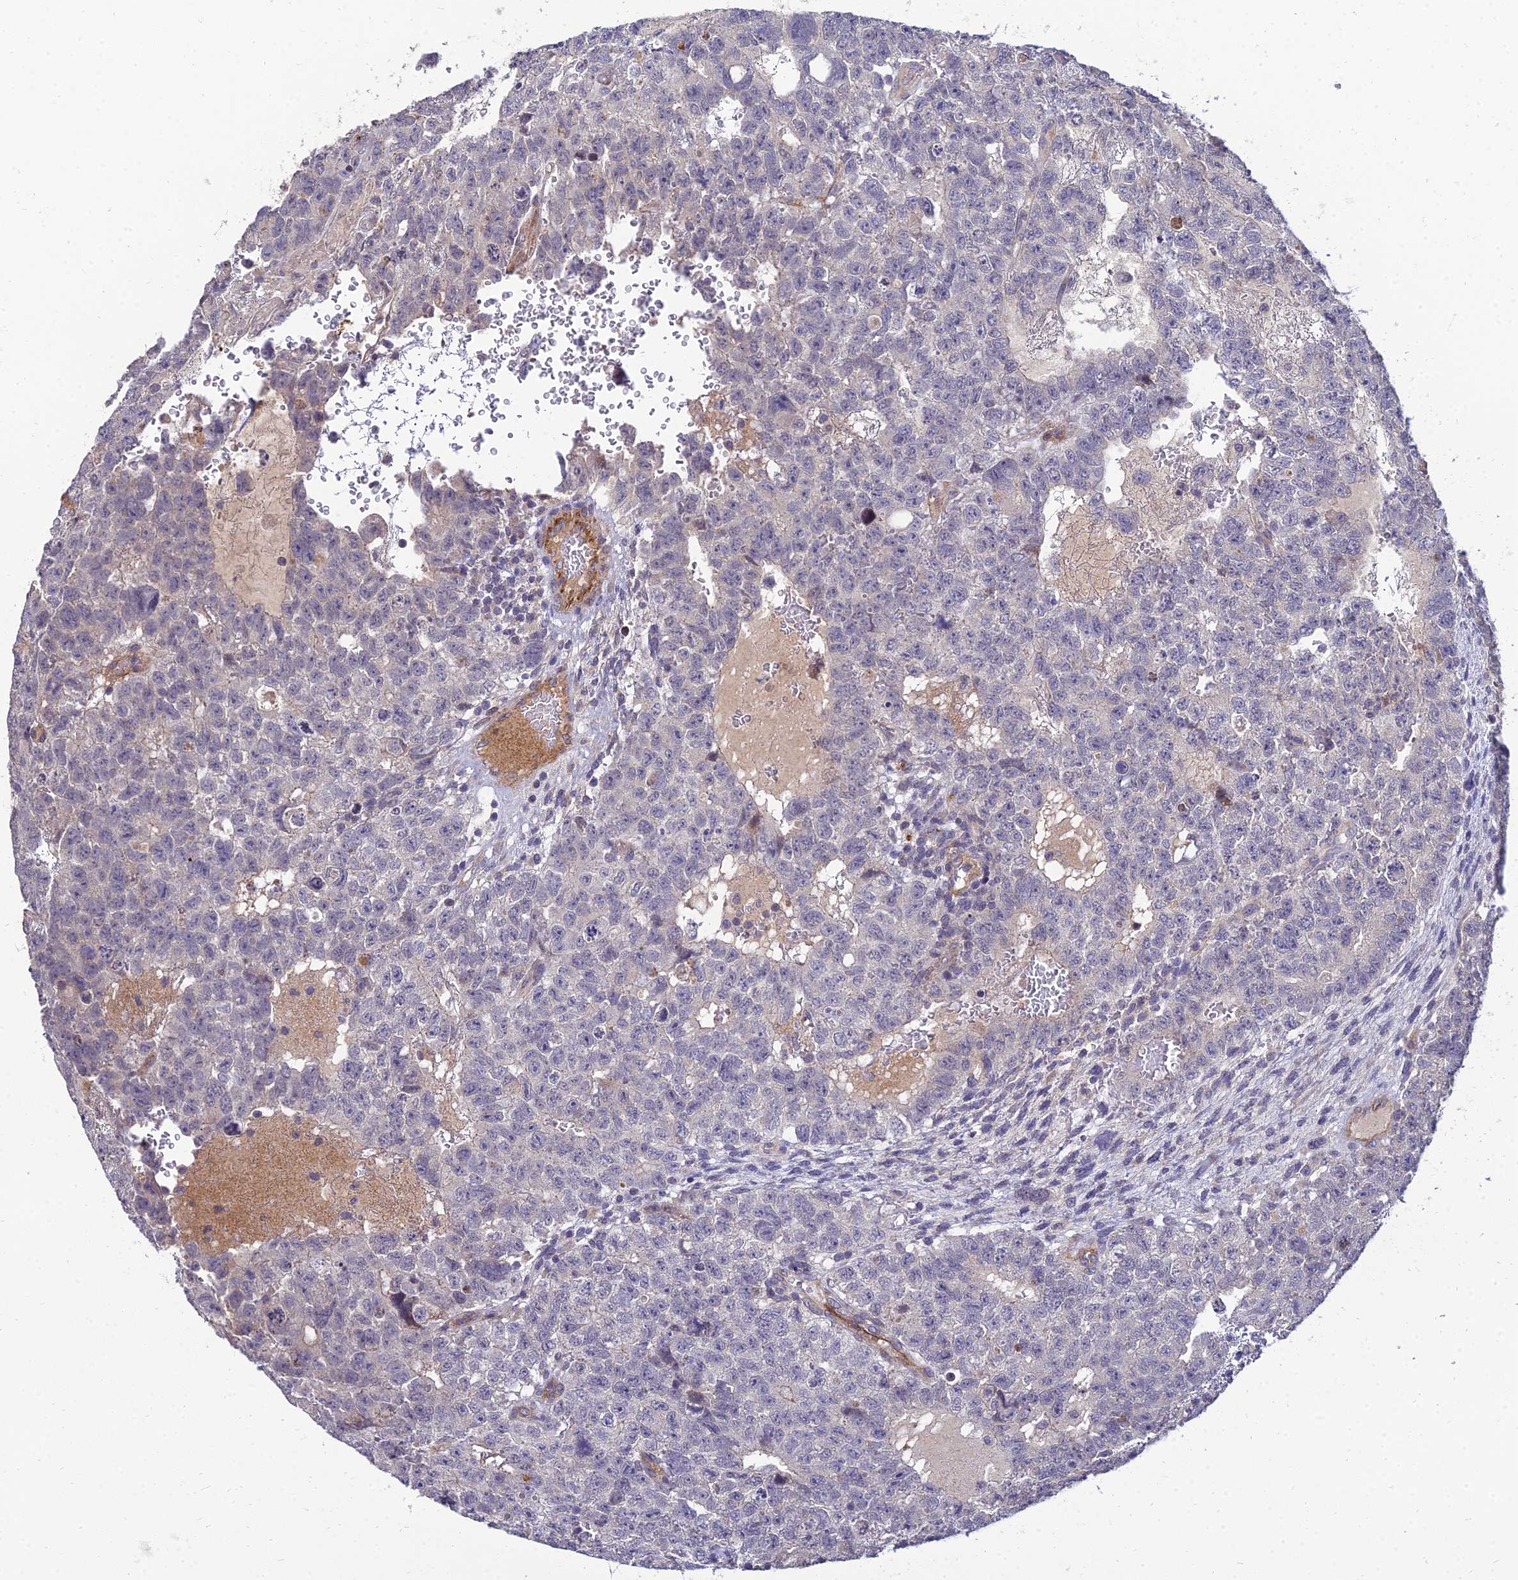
{"staining": {"intensity": "negative", "quantity": "none", "location": "none"}, "tissue": "testis cancer", "cell_type": "Tumor cells", "image_type": "cancer", "snomed": [{"axis": "morphology", "description": "Carcinoma, Embryonal, NOS"}, {"axis": "topography", "description": "Testis"}], "caption": "The immunohistochemistry (IHC) micrograph has no significant expression in tumor cells of testis embryonal carcinoma tissue.", "gene": "NPY", "patient": {"sex": "male", "age": 26}}